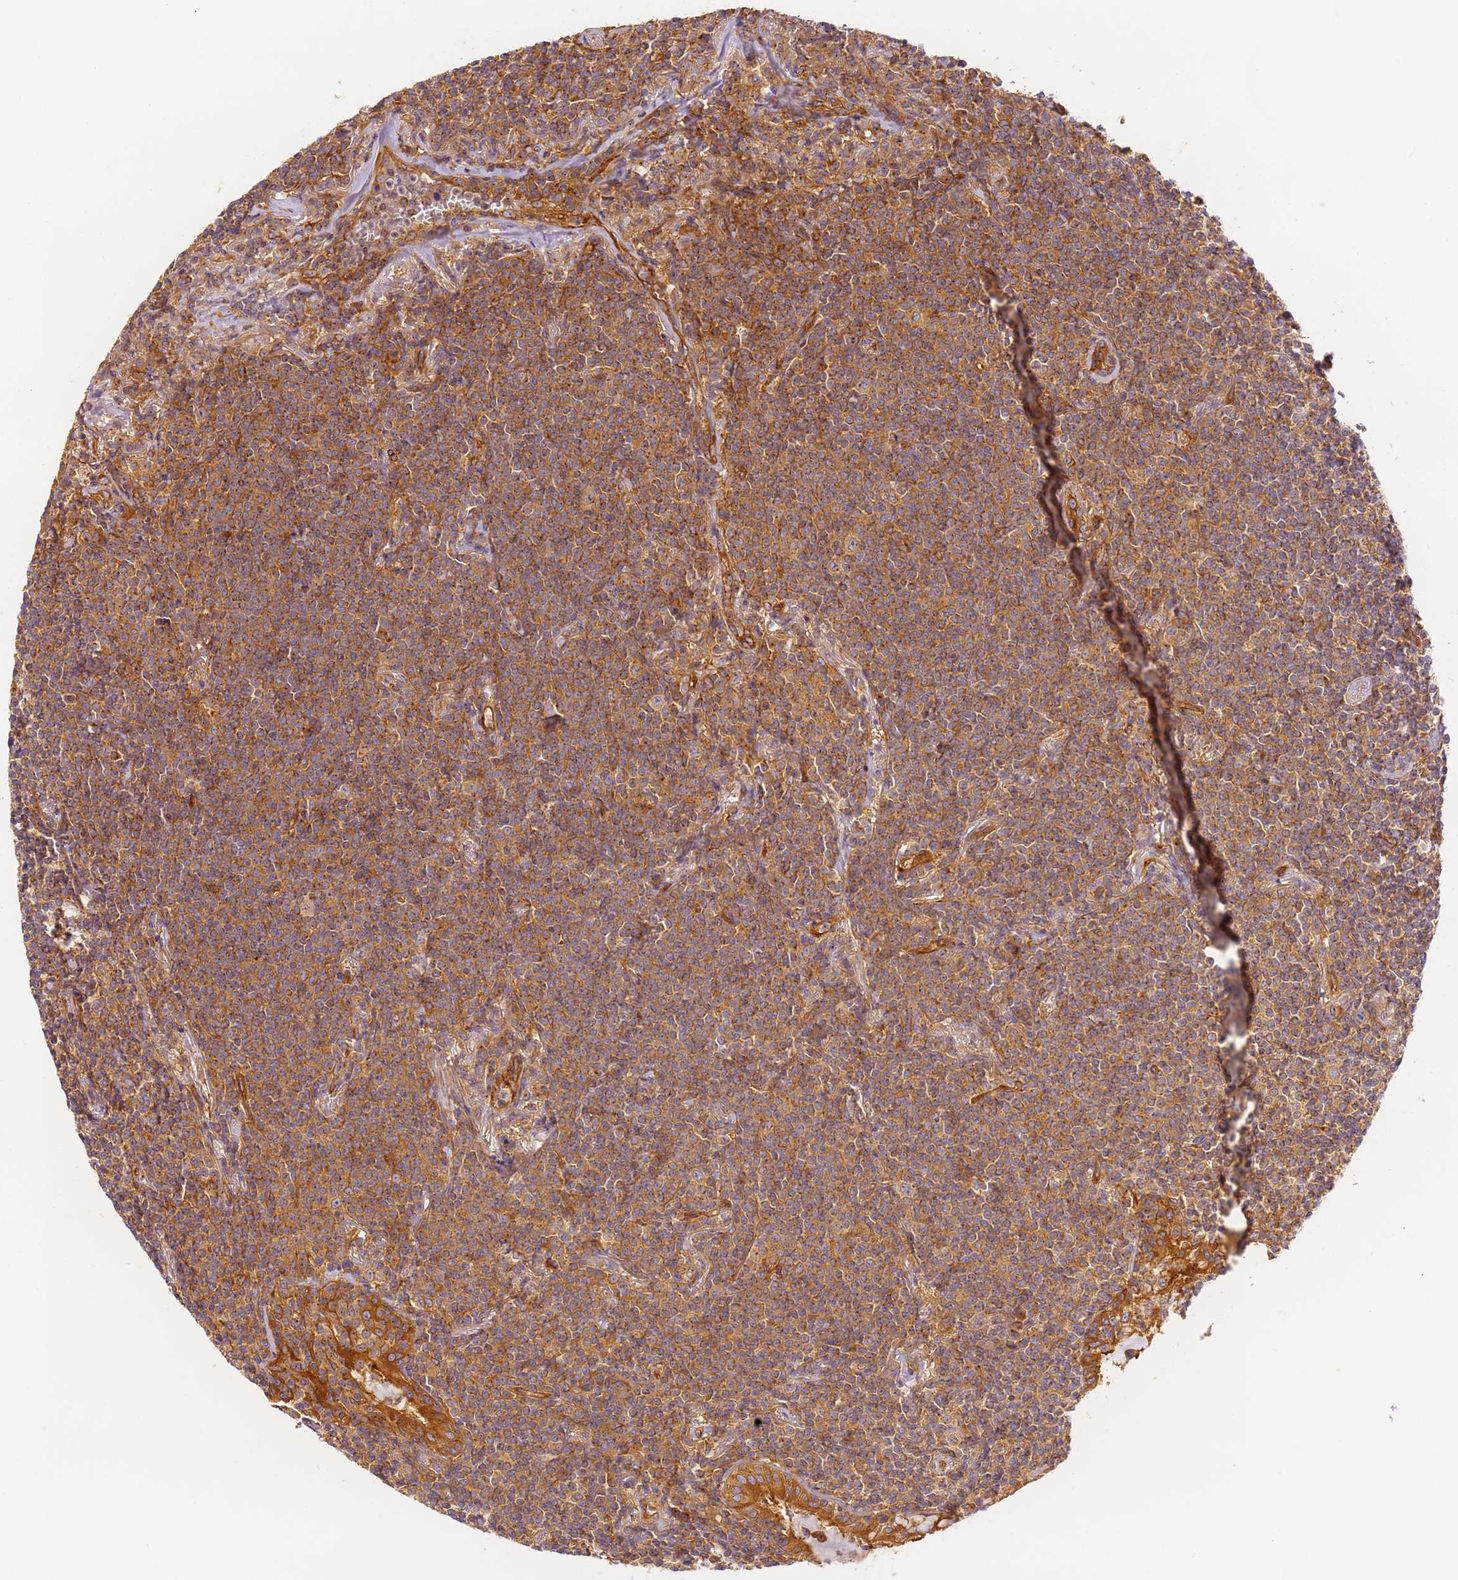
{"staining": {"intensity": "moderate", "quantity": ">75%", "location": "cytoplasmic/membranous"}, "tissue": "lymphoma", "cell_type": "Tumor cells", "image_type": "cancer", "snomed": [{"axis": "morphology", "description": "Malignant lymphoma, non-Hodgkin's type, Low grade"}, {"axis": "topography", "description": "Lung"}], "caption": "A brown stain labels moderate cytoplasmic/membranous staining of a protein in human low-grade malignant lymphoma, non-Hodgkin's type tumor cells. The staining was performed using DAB (3,3'-diaminobenzidine), with brown indicating positive protein expression. Nuclei are stained blue with hematoxylin.", "gene": "DYNC1I2", "patient": {"sex": "female", "age": 71}}